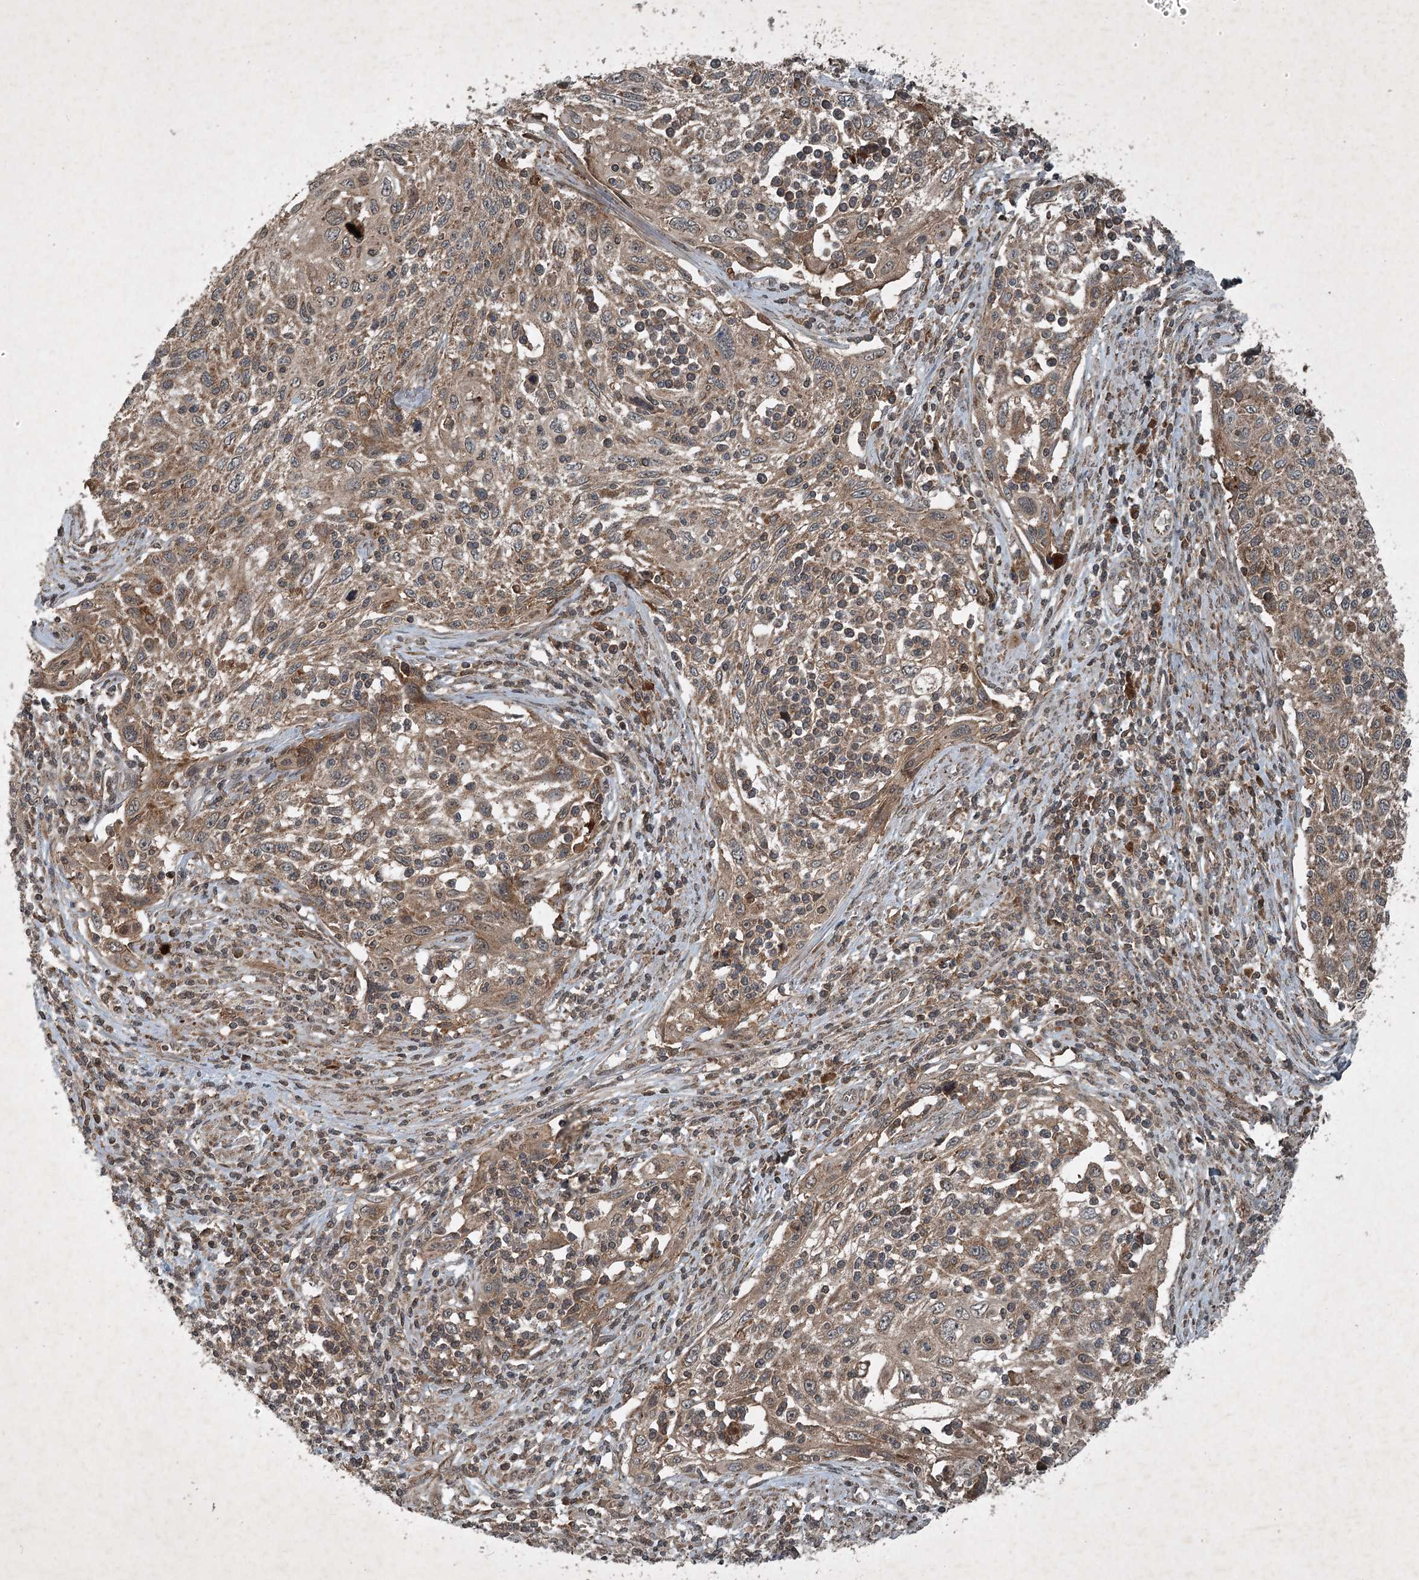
{"staining": {"intensity": "weak", "quantity": ">75%", "location": "cytoplasmic/membranous"}, "tissue": "cervical cancer", "cell_type": "Tumor cells", "image_type": "cancer", "snomed": [{"axis": "morphology", "description": "Squamous cell carcinoma, NOS"}, {"axis": "topography", "description": "Cervix"}], "caption": "This is an image of IHC staining of squamous cell carcinoma (cervical), which shows weak expression in the cytoplasmic/membranous of tumor cells.", "gene": "UNC93A", "patient": {"sex": "female", "age": 70}}